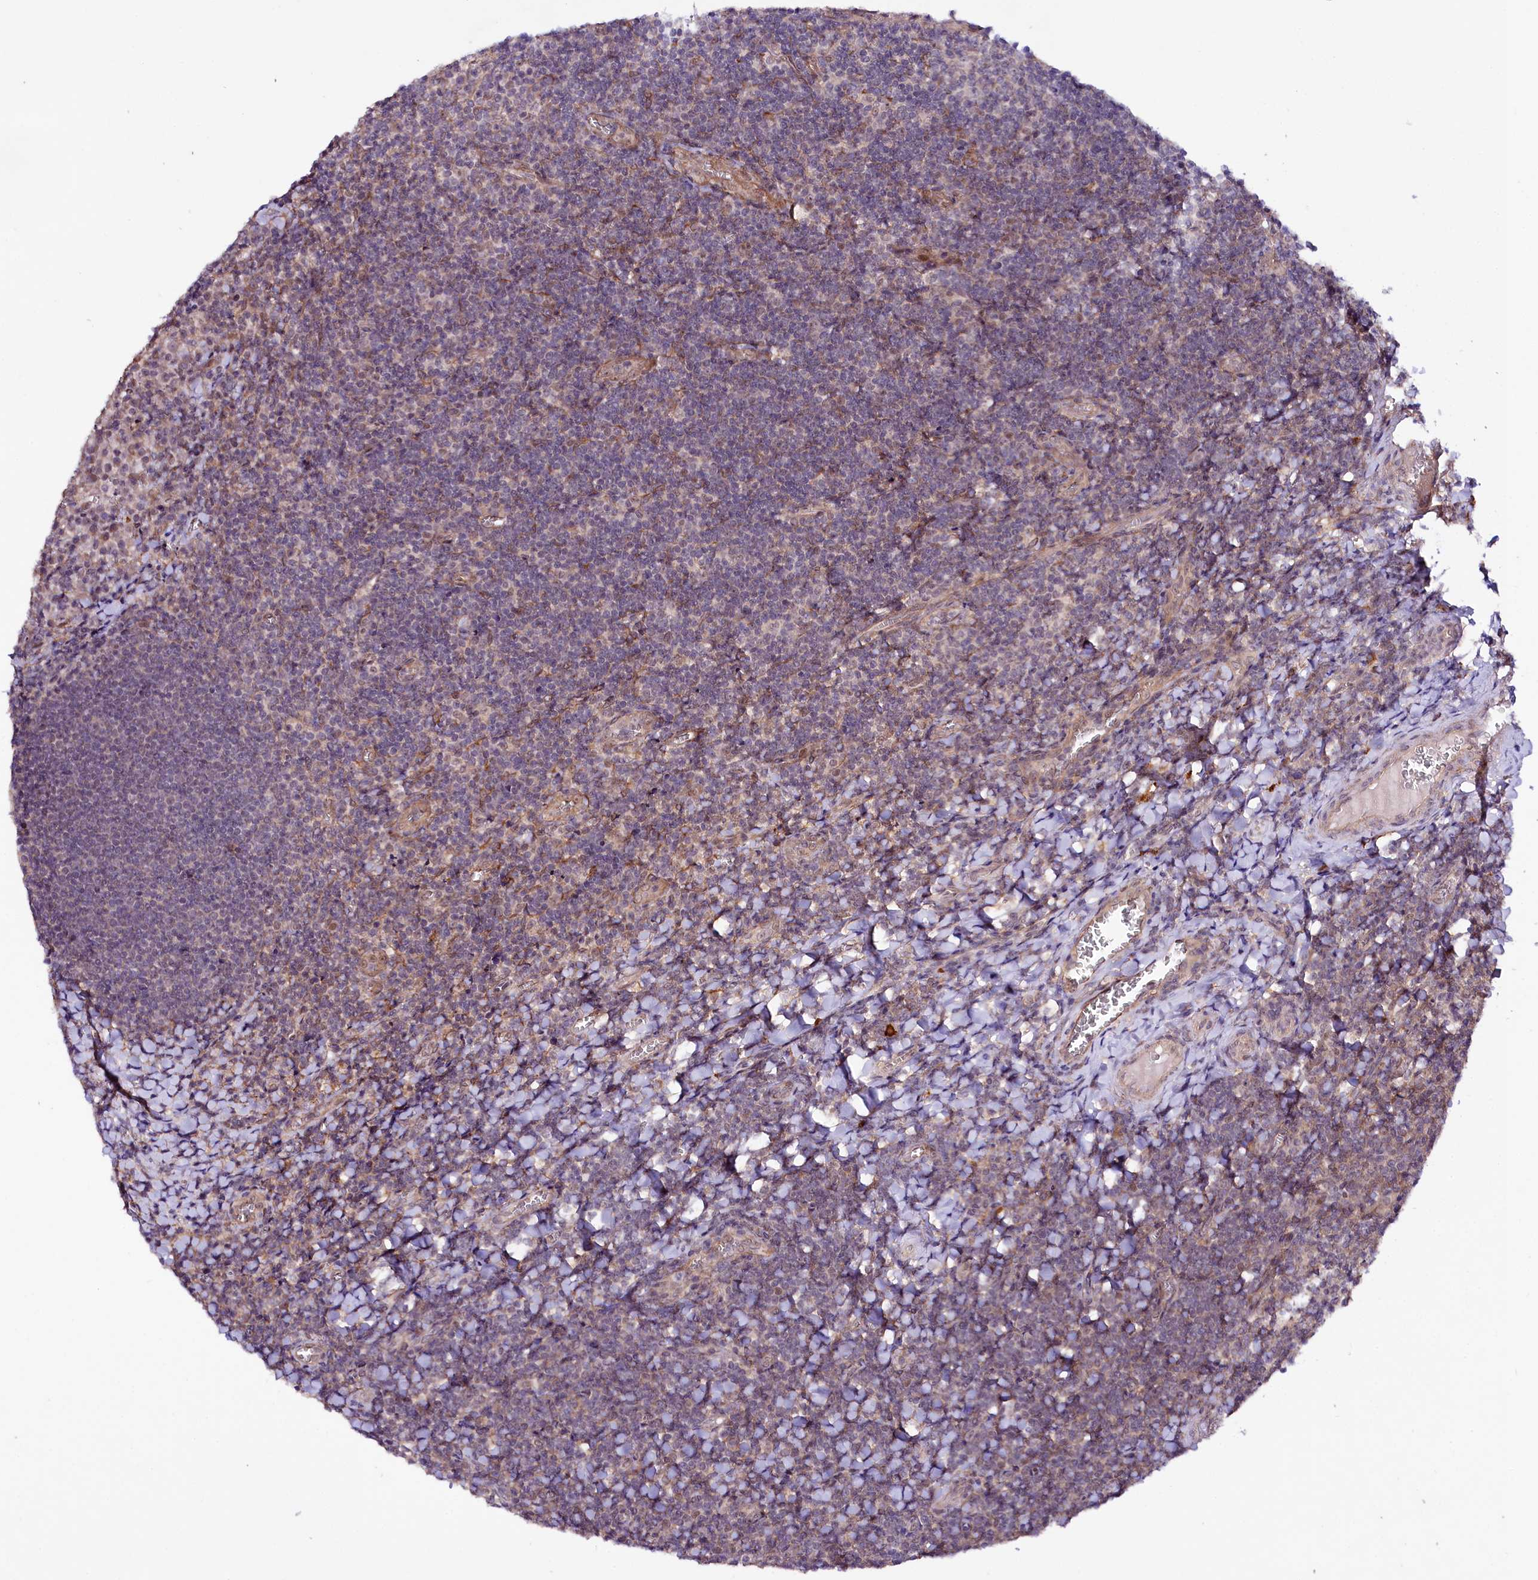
{"staining": {"intensity": "negative", "quantity": "none", "location": "none"}, "tissue": "tonsil", "cell_type": "Germinal center cells", "image_type": "normal", "snomed": [{"axis": "morphology", "description": "Normal tissue, NOS"}, {"axis": "topography", "description": "Tonsil"}], "caption": "Histopathology image shows no significant protein expression in germinal center cells of unremarkable tonsil.", "gene": "PHLDB1", "patient": {"sex": "male", "age": 27}}